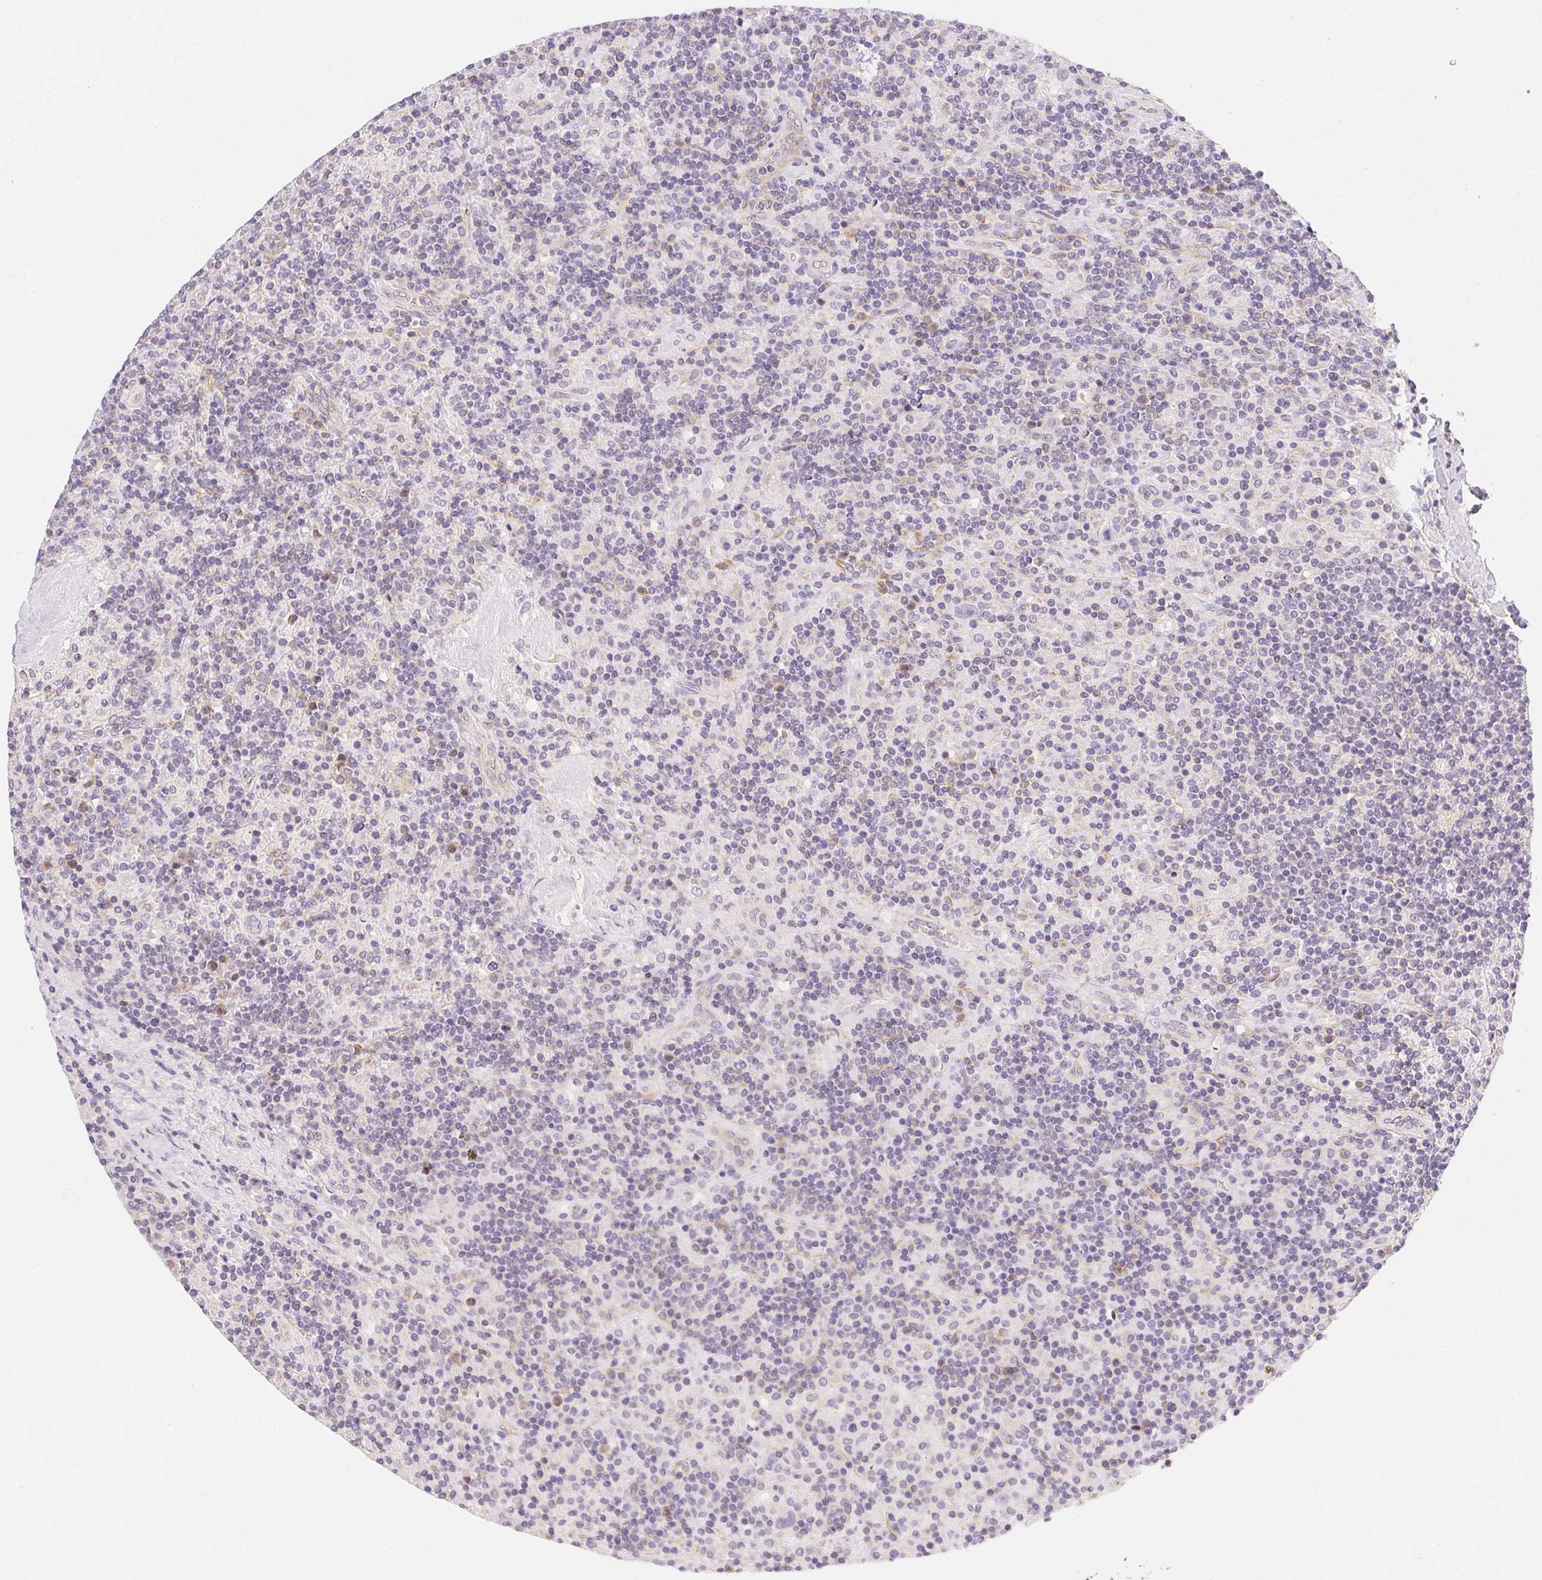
{"staining": {"intensity": "negative", "quantity": "none", "location": "none"}, "tissue": "lymphoma", "cell_type": "Tumor cells", "image_type": "cancer", "snomed": [{"axis": "morphology", "description": "Hodgkin's disease, NOS"}, {"axis": "topography", "description": "Lymph node"}], "caption": "Human Hodgkin's disease stained for a protein using immunohistochemistry (IHC) demonstrates no staining in tumor cells.", "gene": "CSN1S1", "patient": {"sex": "male", "age": 70}}